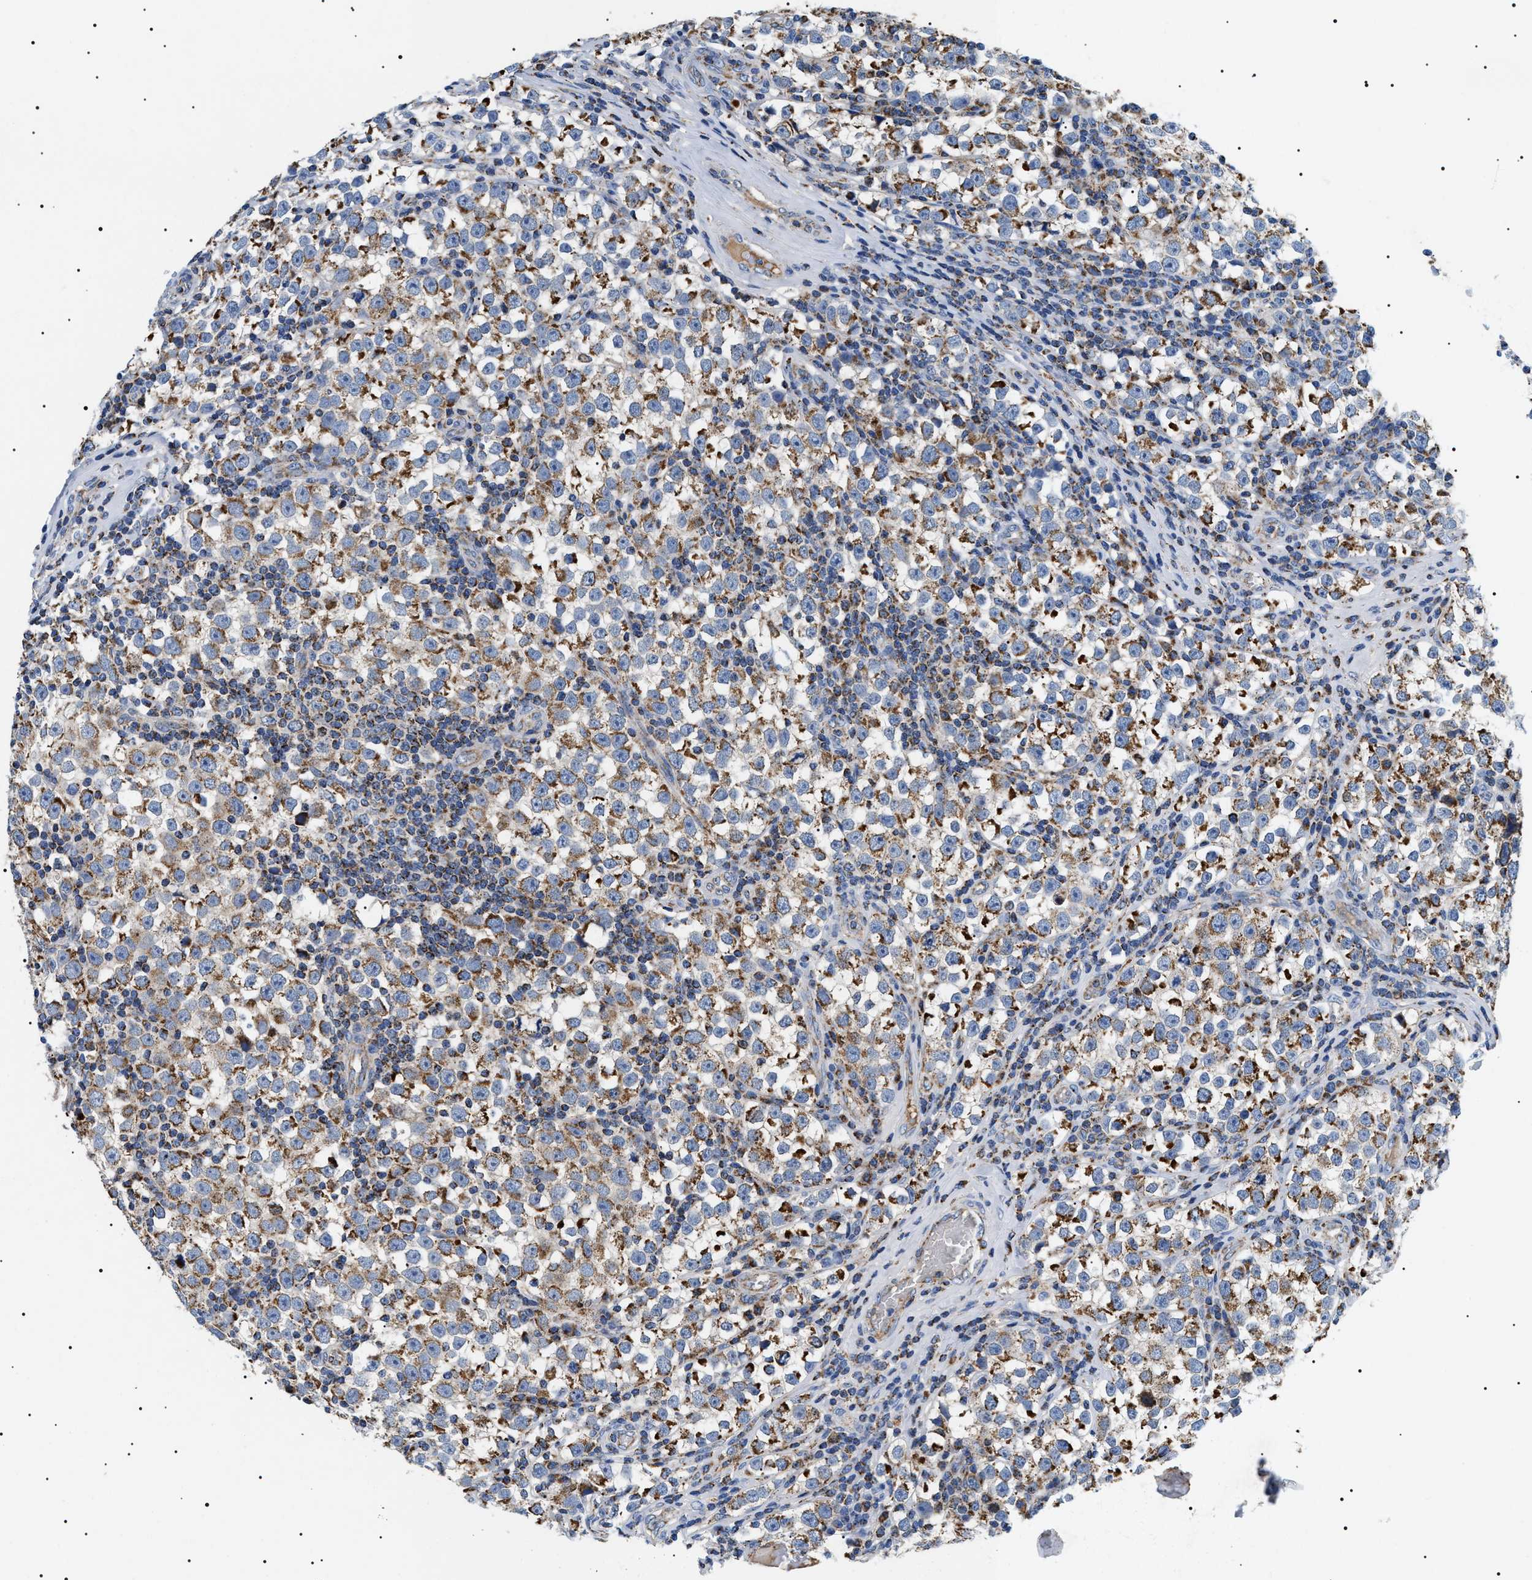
{"staining": {"intensity": "strong", "quantity": "25%-75%", "location": "cytoplasmic/membranous"}, "tissue": "testis cancer", "cell_type": "Tumor cells", "image_type": "cancer", "snomed": [{"axis": "morphology", "description": "Normal tissue, NOS"}, {"axis": "morphology", "description": "Seminoma, NOS"}, {"axis": "topography", "description": "Testis"}], "caption": "Protein positivity by immunohistochemistry displays strong cytoplasmic/membranous staining in about 25%-75% of tumor cells in testis cancer.", "gene": "OXSM", "patient": {"sex": "male", "age": 43}}